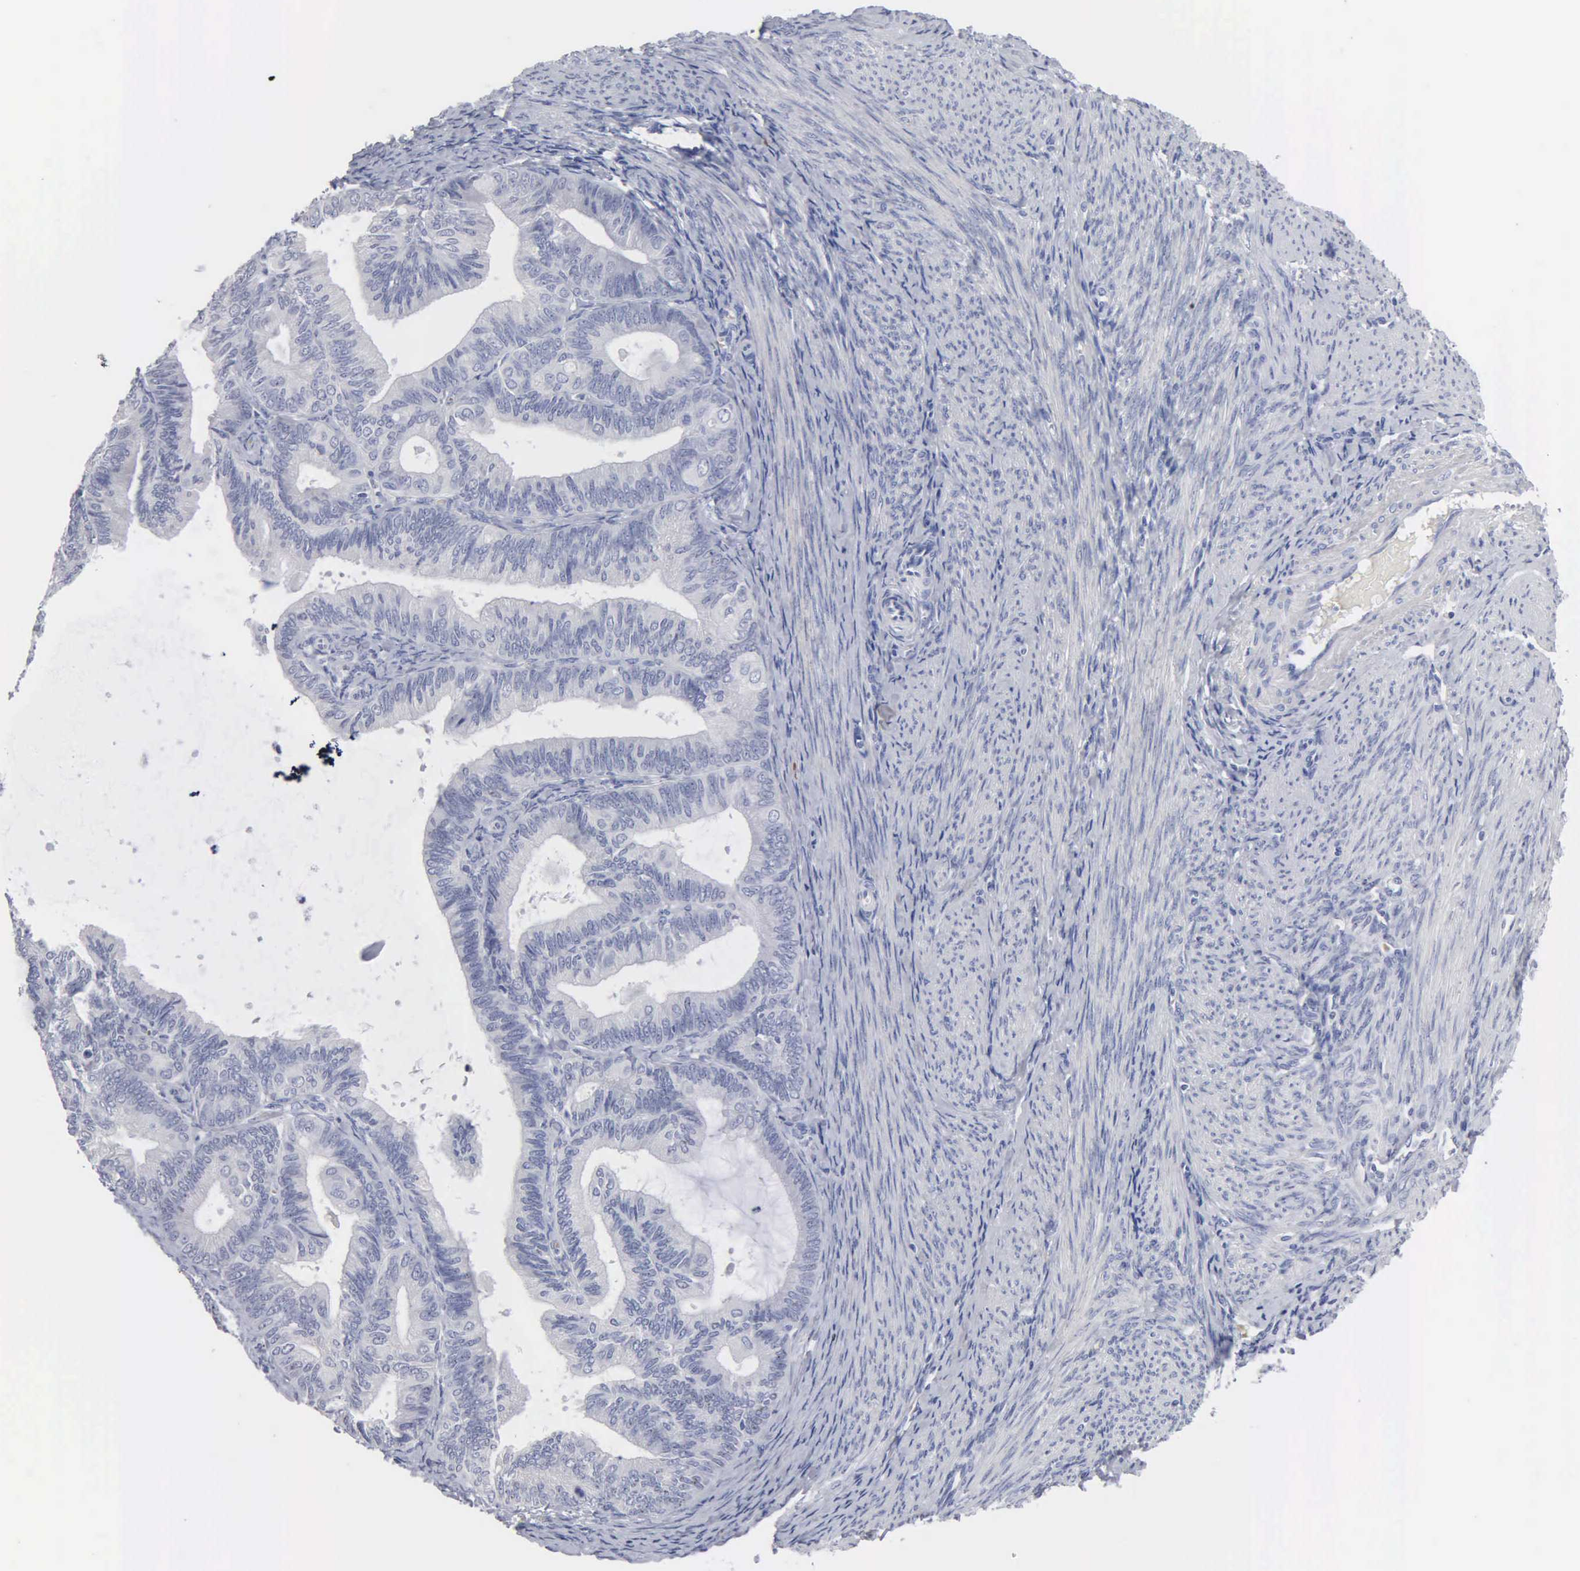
{"staining": {"intensity": "negative", "quantity": "none", "location": "none"}, "tissue": "endometrial cancer", "cell_type": "Tumor cells", "image_type": "cancer", "snomed": [{"axis": "morphology", "description": "Adenocarcinoma, NOS"}, {"axis": "topography", "description": "Endometrium"}], "caption": "Image shows no protein positivity in tumor cells of endometrial cancer (adenocarcinoma) tissue. (Stains: DAB (3,3'-diaminobenzidine) immunohistochemistry (IHC) with hematoxylin counter stain, Microscopy: brightfield microscopy at high magnification).", "gene": "ASPHD2", "patient": {"sex": "female", "age": 63}}